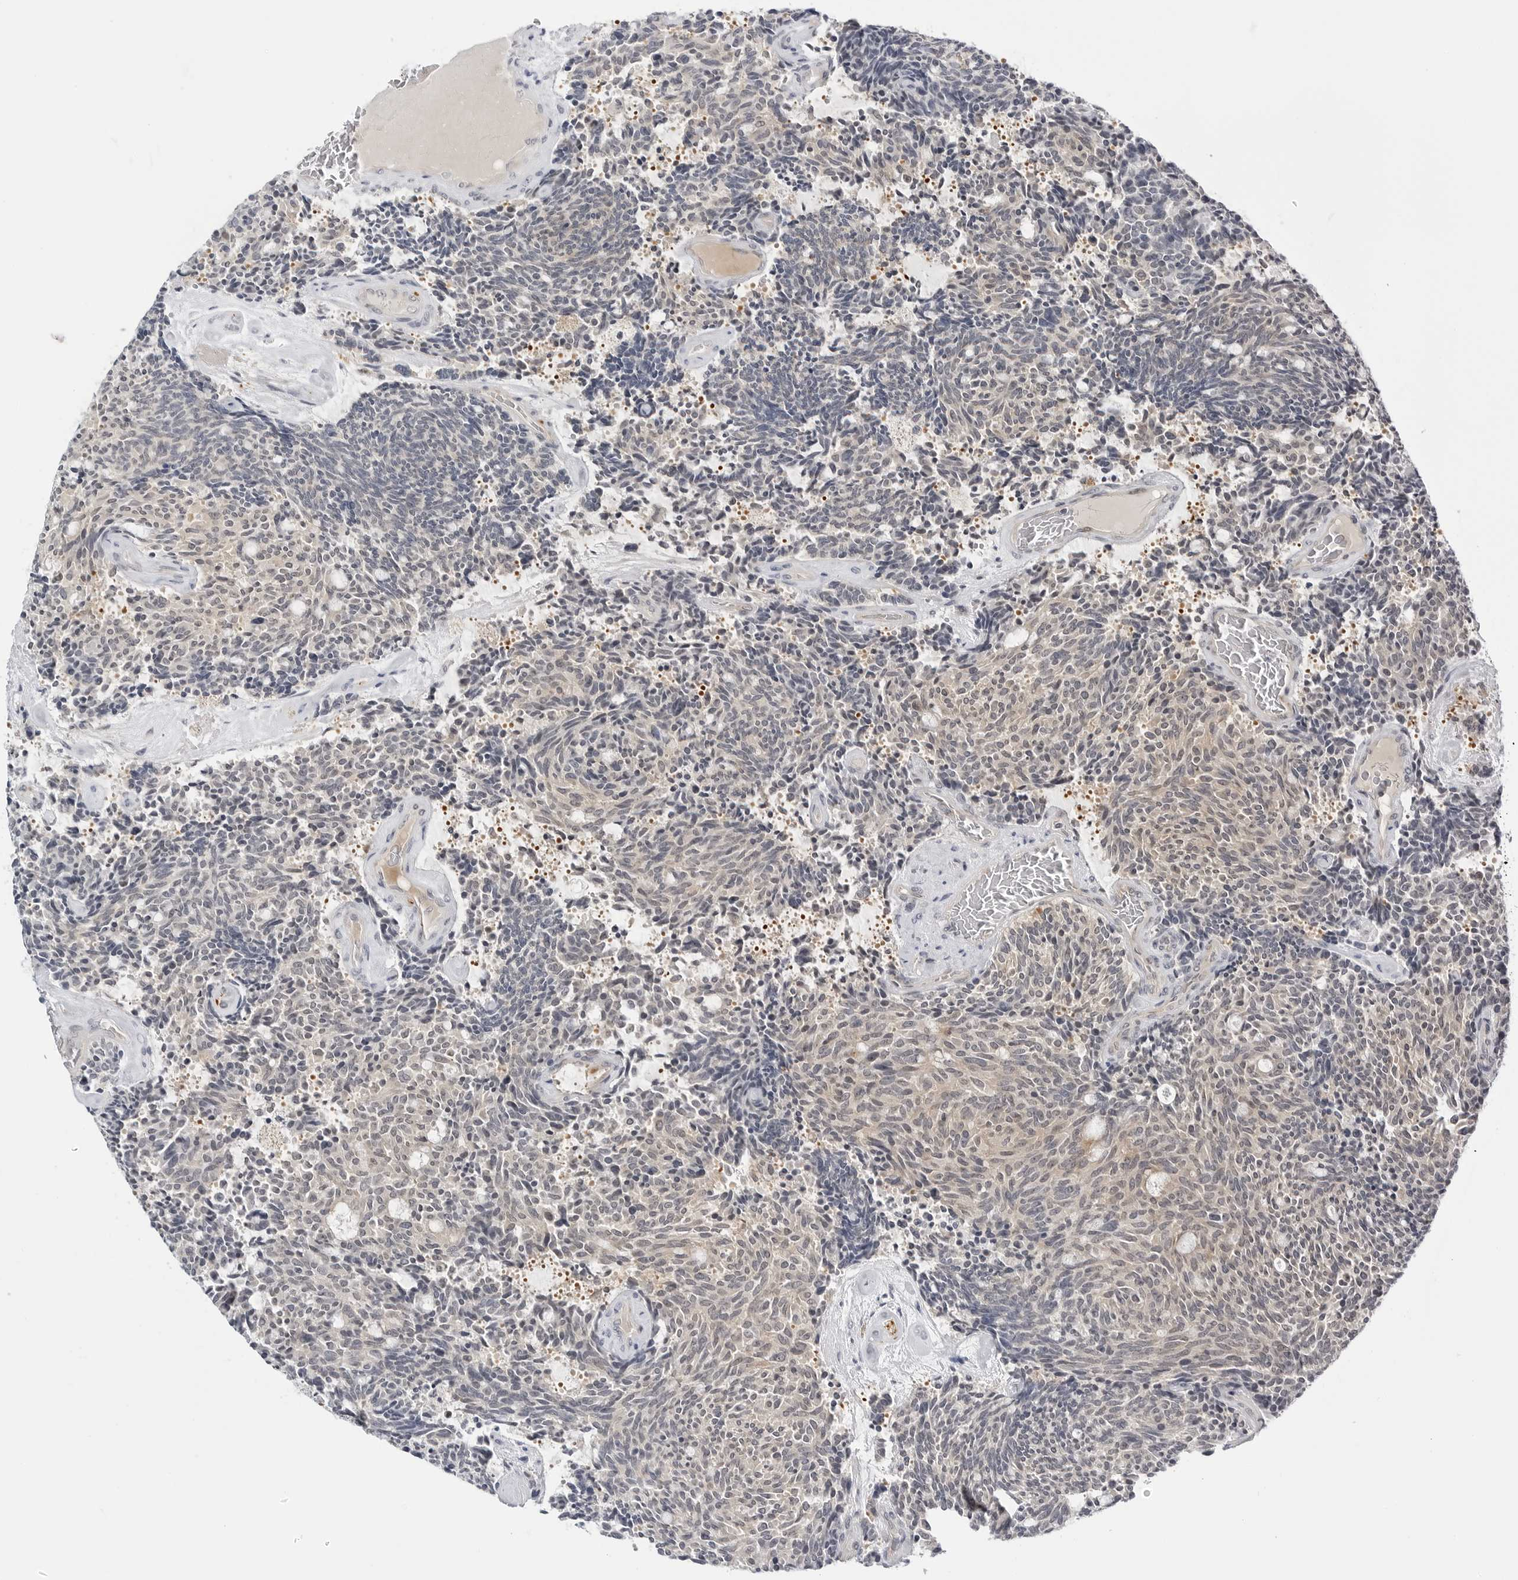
{"staining": {"intensity": "moderate", "quantity": "25%-75%", "location": "cytoplasmic/membranous"}, "tissue": "carcinoid", "cell_type": "Tumor cells", "image_type": "cancer", "snomed": [{"axis": "morphology", "description": "Carcinoid, malignant, NOS"}, {"axis": "topography", "description": "Pancreas"}], "caption": "Human carcinoid (malignant) stained with a protein marker exhibits moderate staining in tumor cells.", "gene": "MAP2K5", "patient": {"sex": "female", "age": 54}}